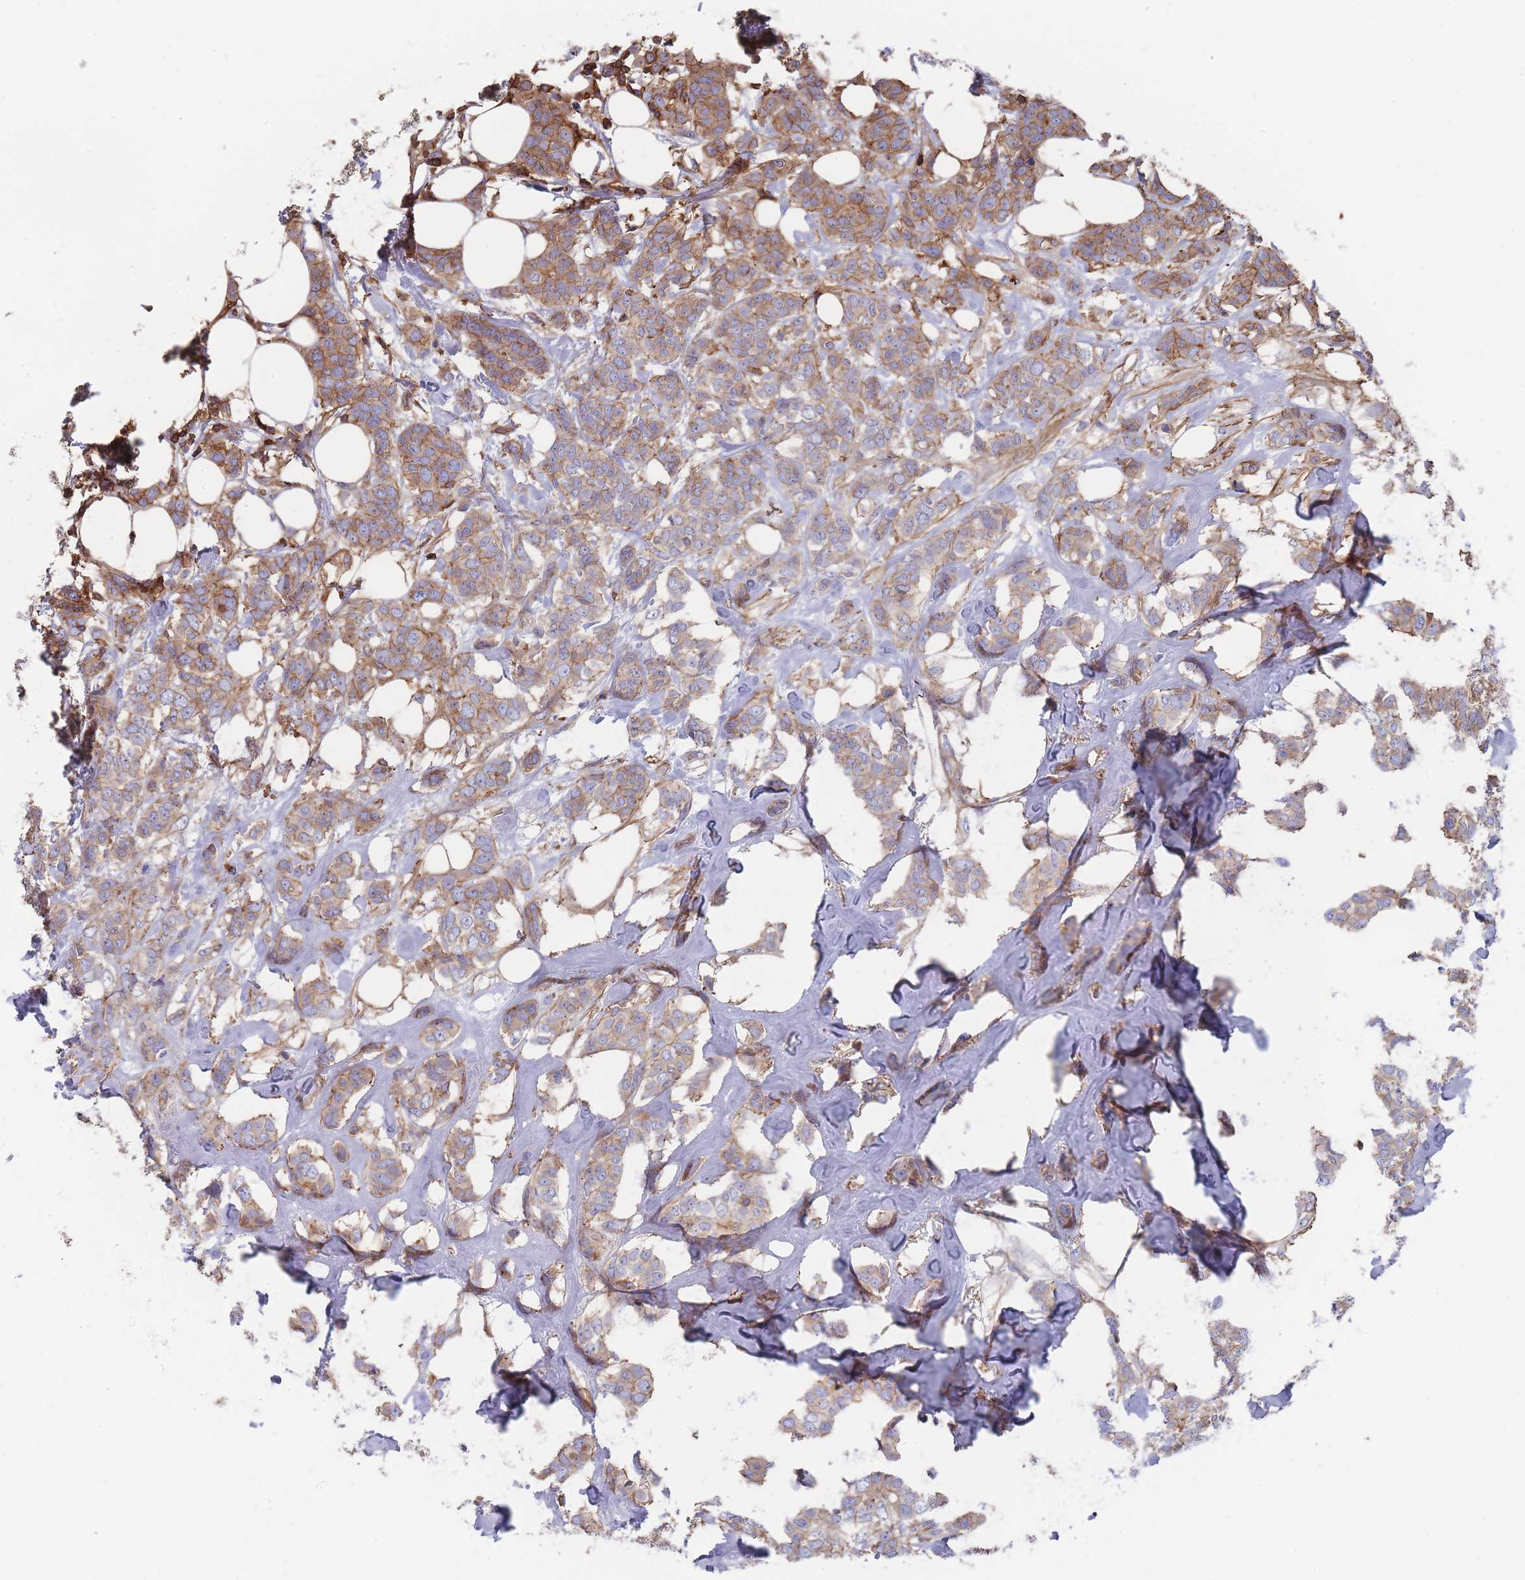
{"staining": {"intensity": "moderate", "quantity": "25%-75%", "location": "cytoplasmic/membranous"}, "tissue": "breast cancer", "cell_type": "Tumor cells", "image_type": "cancer", "snomed": [{"axis": "morphology", "description": "Duct carcinoma"}, {"axis": "topography", "description": "Breast"}], "caption": "Breast cancer stained with a brown dye exhibits moderate cytoplasmic/membranous positive expression in approximately 25%-75% of tumor cells.", "gene": "SCCPDH", "patient": {"sex": "female", "age": 72}}